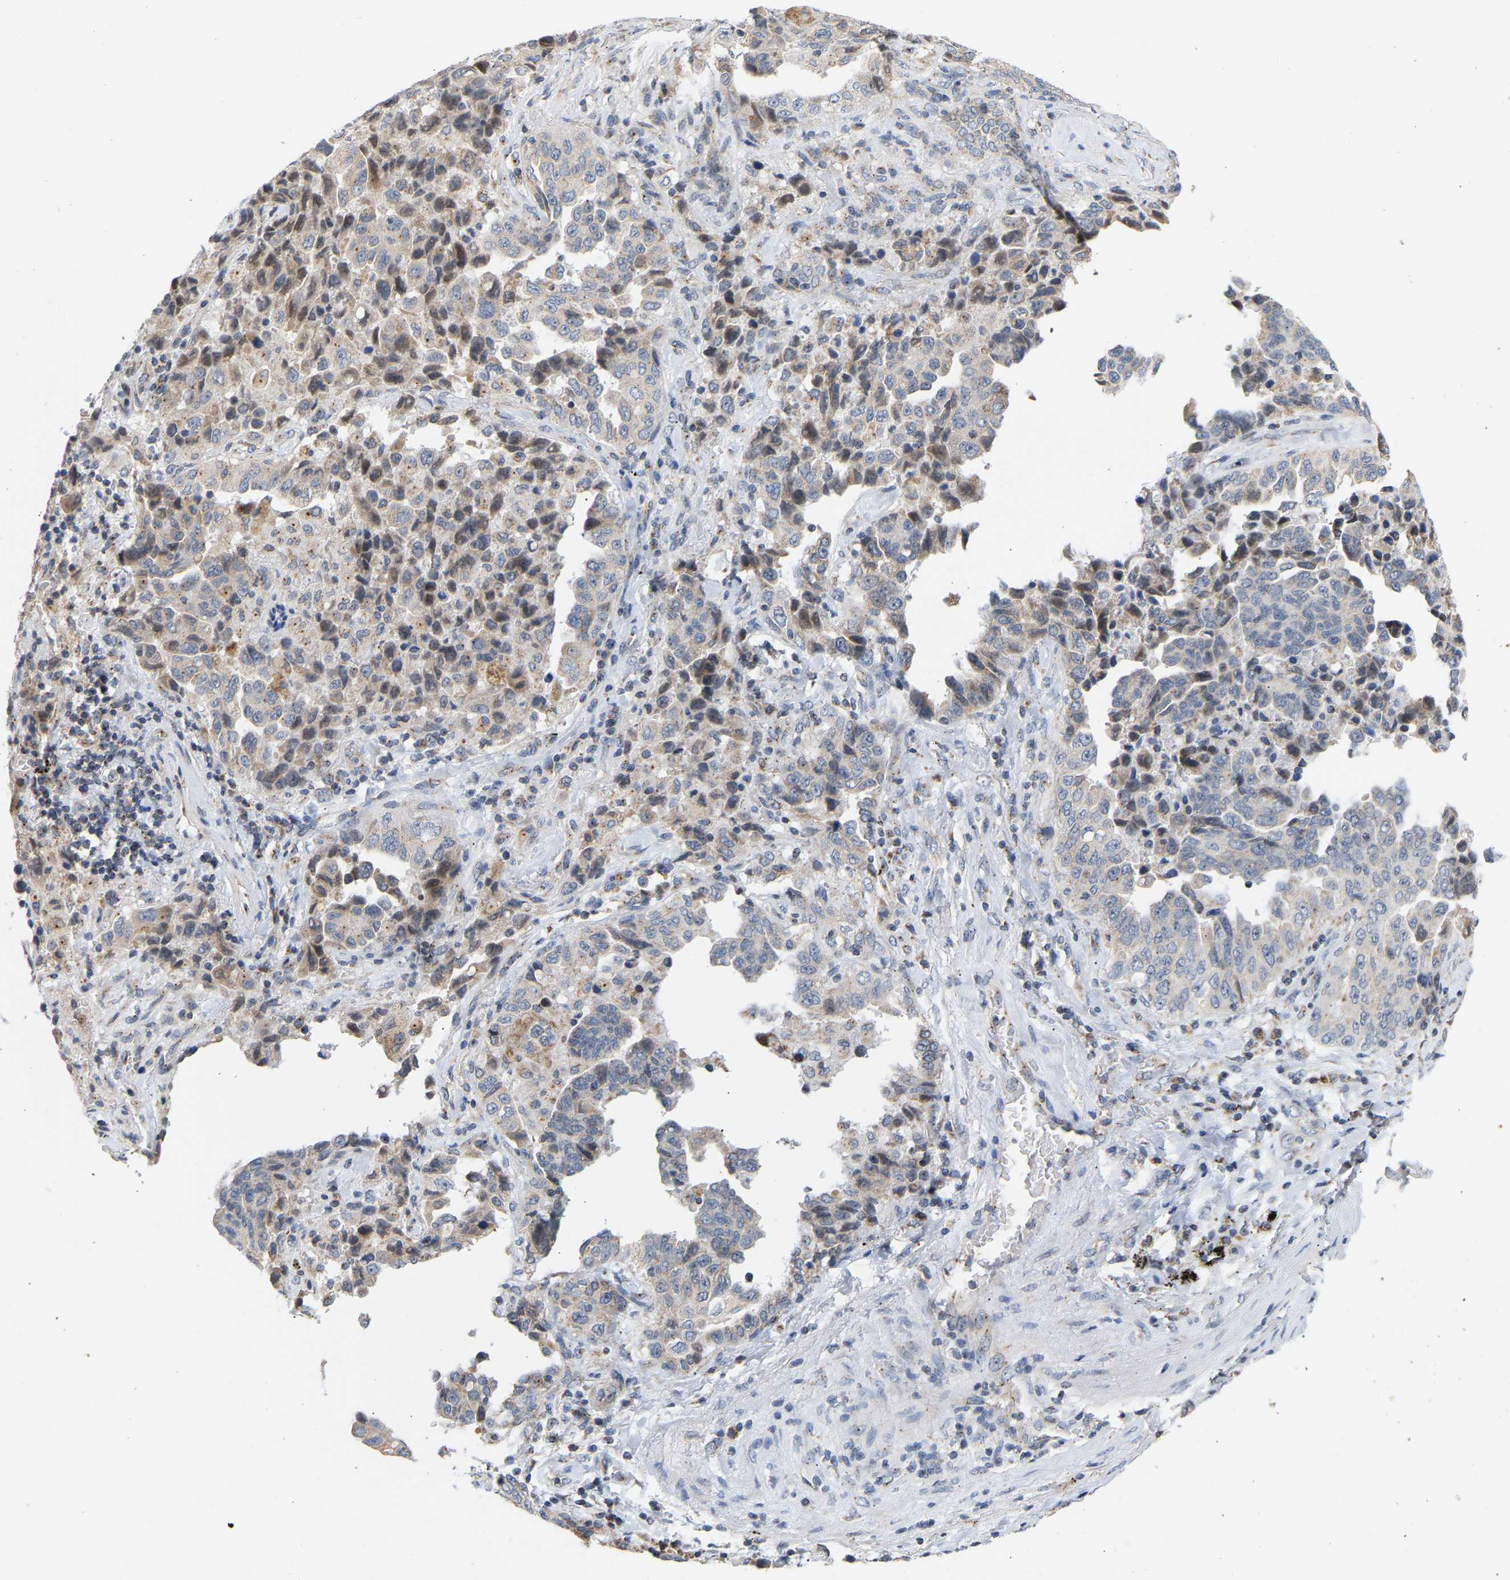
{"staining": {"intensity": "weak", "quantity": "25%-75%", "location": "cytoplasmic/membranous"}, "tissue": "lung cancer", "cell_type": "Tumor cells", "image_type": "cancer", "snomed": [{"axis": "morphology", "description": "Adenocarcinoma, NOS"}, {"axis": "topography", "description": "Lung"}], "caption": "Lung adenocarcinoma stained for a protein reveals weak cytoplasmic/membranous positivity in tumor cells. The staining was performed using DAB to visualize the protein expression in brown, while the nuclei were stained in blue with hematoxylin (Magnification: 20x).", "gene": "PCNT", "patient": {"sex": "female", "age": 51}}